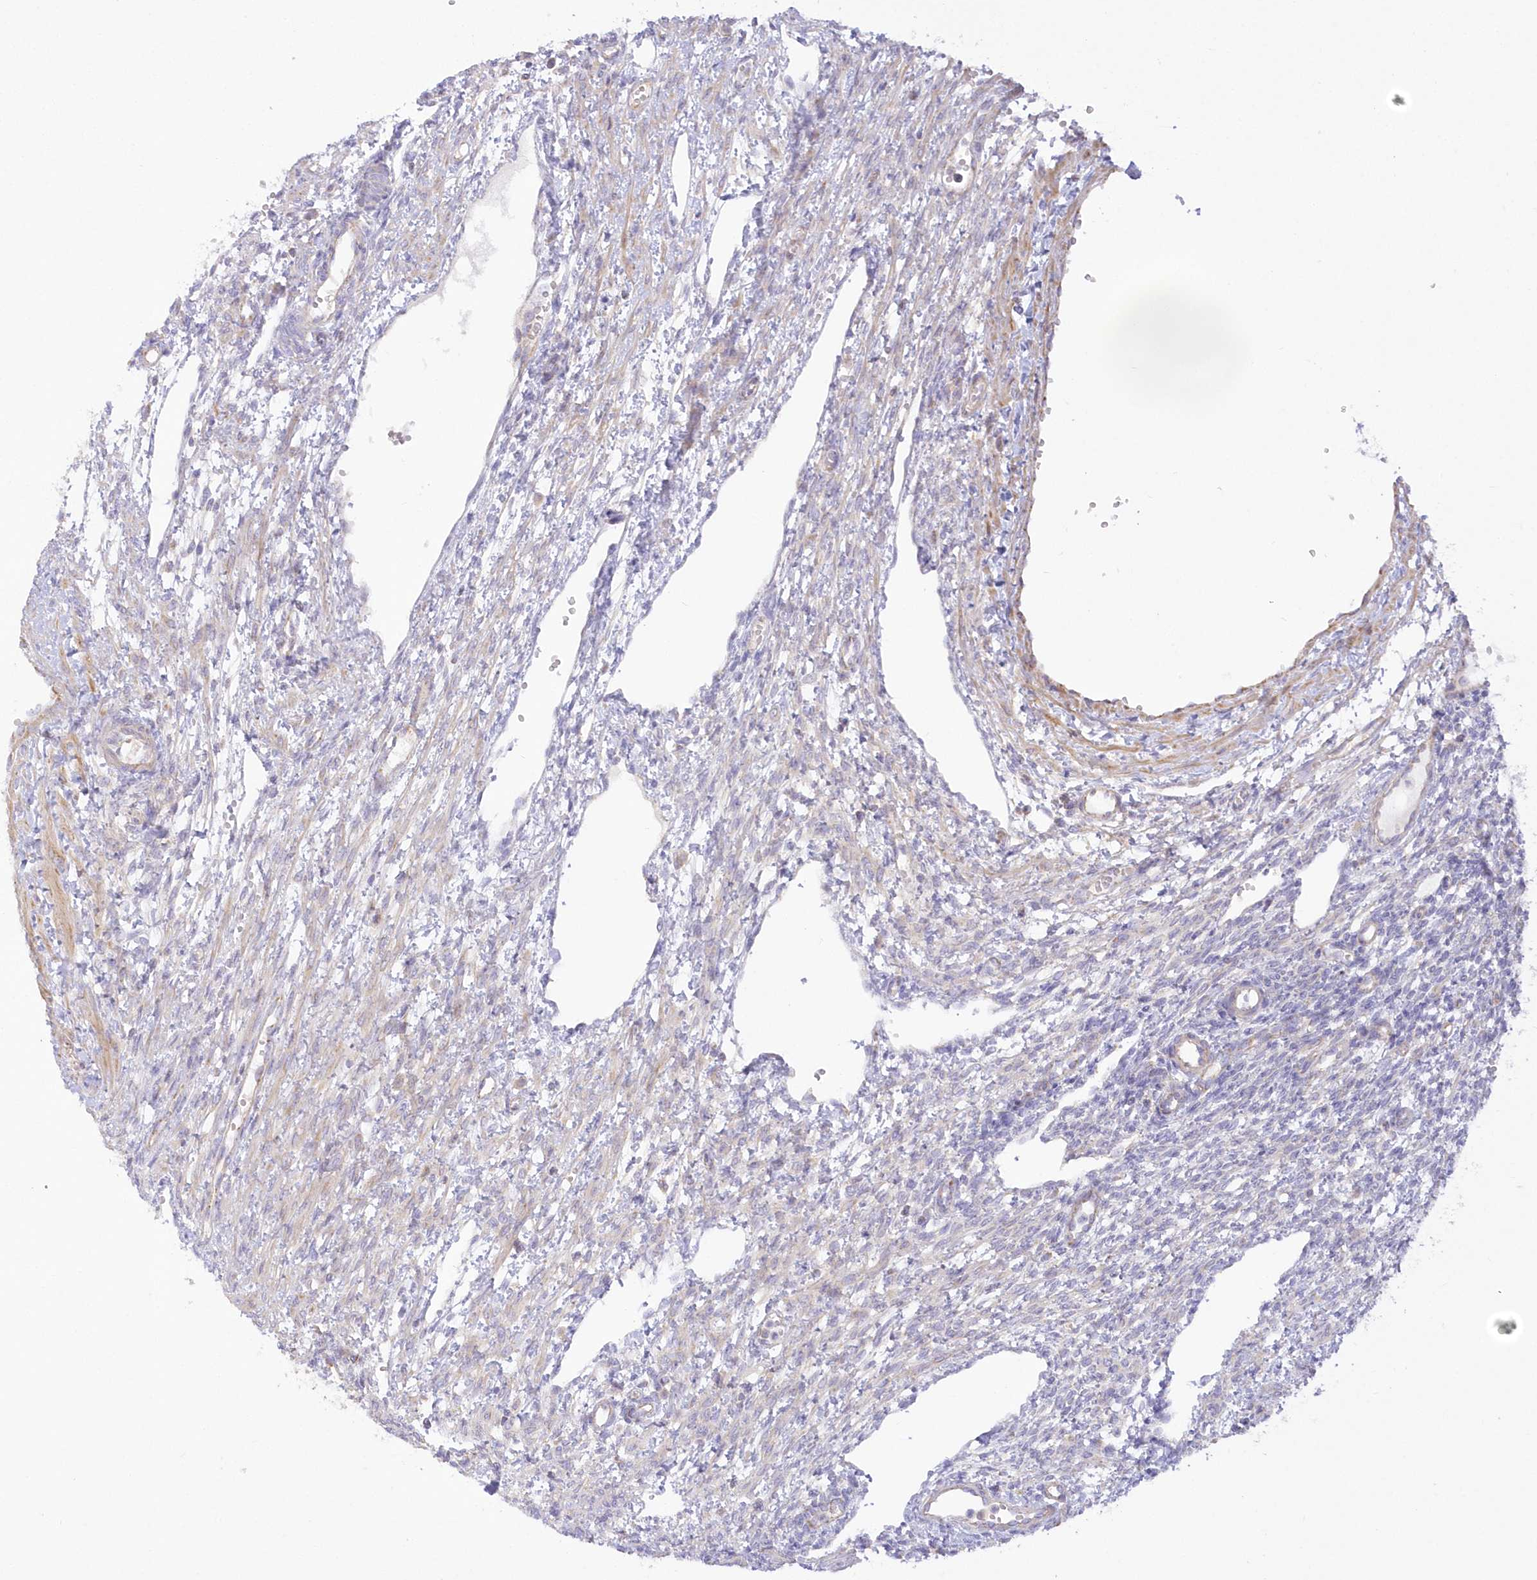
{"staining": {"intensity": "negative", "quantity": "none", "location": "none"}, "tissue": "ovary", "cell_type": "Follicle cells", "image_type": "normal", "snomed": [{"axis": "morphology", "description": "Normal tissue, NOS"}, {"axis": "morphology", "description": "Cyst, NOS"}, {"axis": "topography", "description": "Ovary"}], "caption": "DAB immunohistochemical staining of unremarkable ovary displays no significant expression in follicle cells. (Stains: DAB (3,3'-diaminobenzidine) IHC with hematoxylin counter stain, Microscopy: brightfield microscopy at high magnification).", "gene": "TBC1D14", "patient": {"sex": "female", "age": 33}}